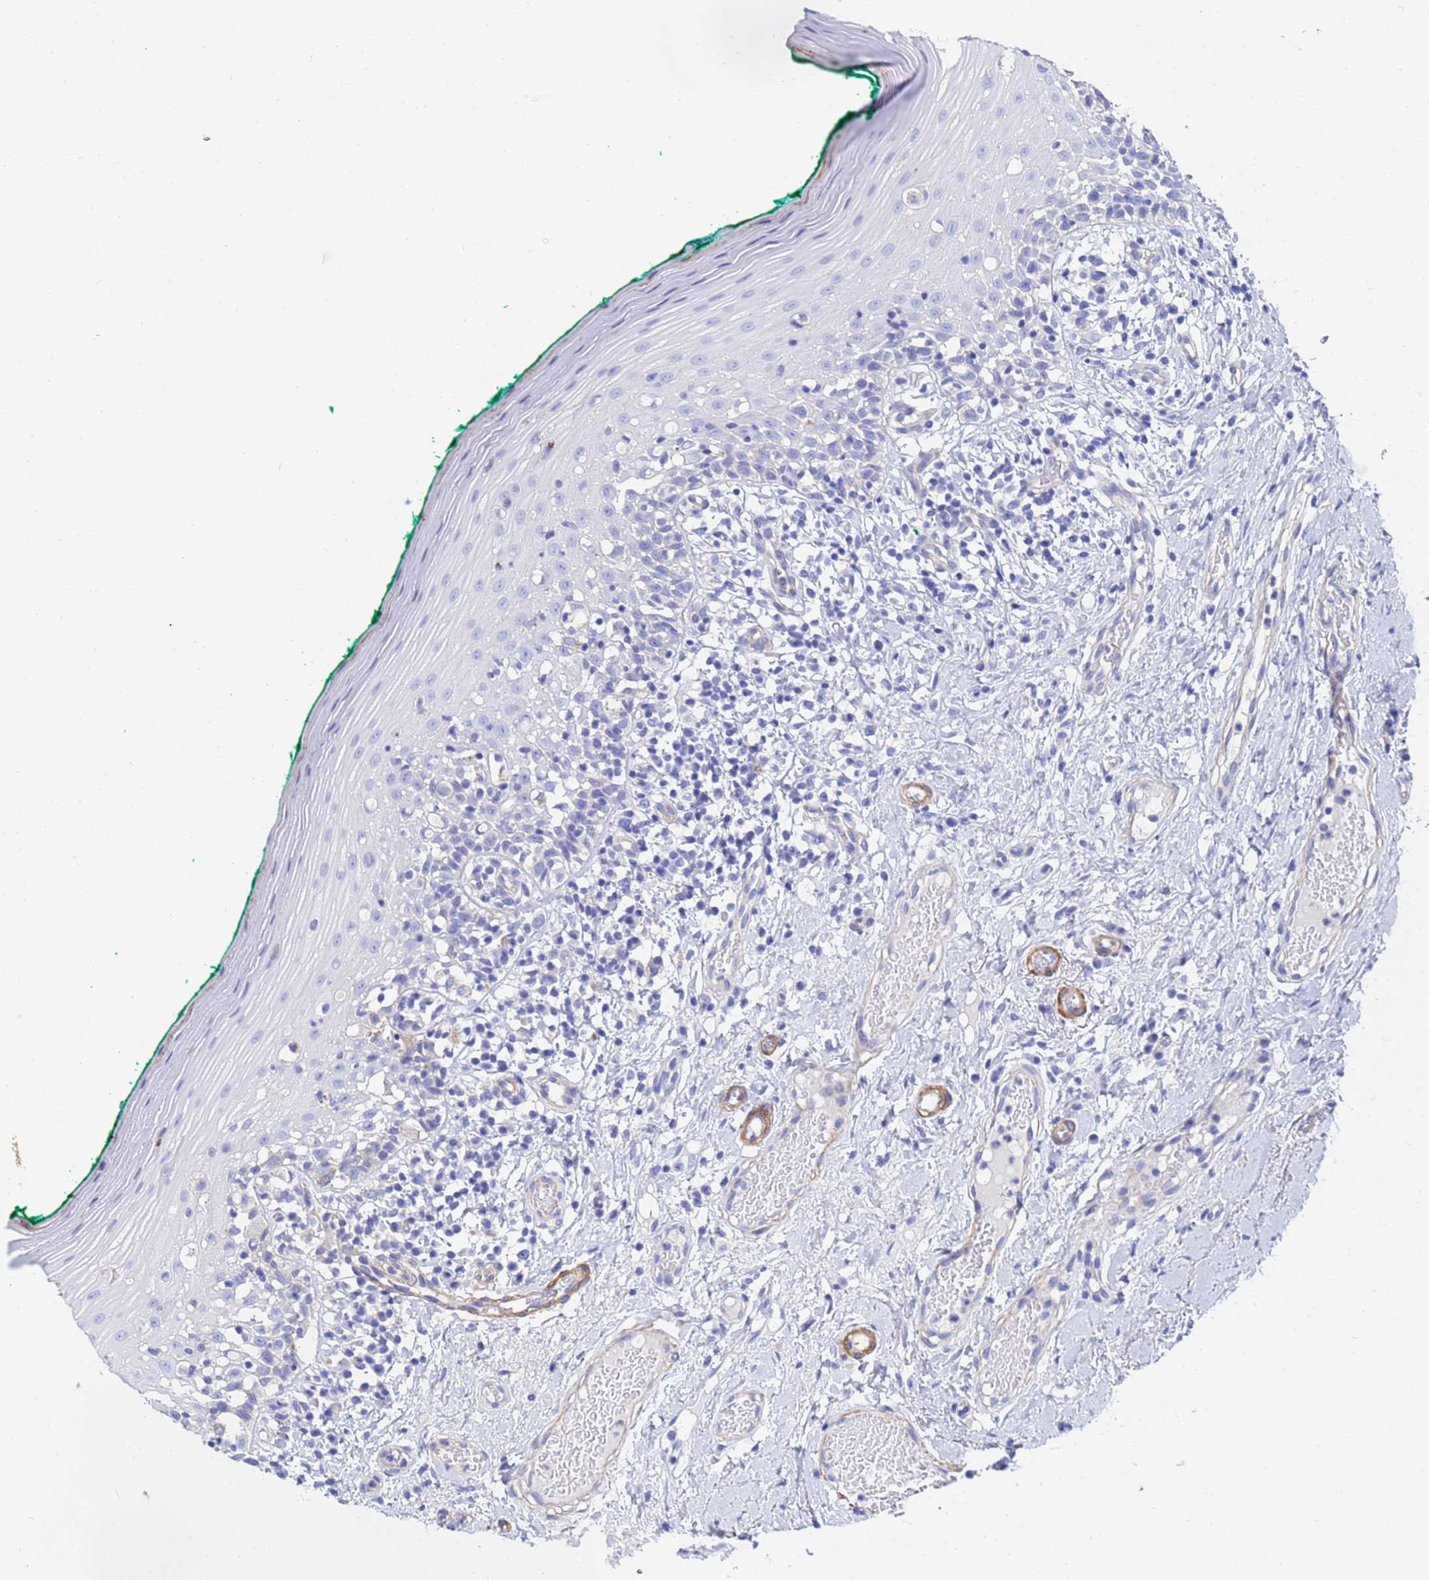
{"staining": {"intensity": "negative", "quantity": "none", "location": "none"}, "tissue": "oral mucosa", "cell_type": "Squamous epithelial cells", "image_type": "normal", "snomed": [{"axis": "morphology", "description": "Normal tissue, NOS"}, {"axis": "topography", "description": "Oral tissue"}], "caption": "Immunohistochemistry of benign human oral mucosa shows no positivity in squamous epithelial cells. (Immunohistochemistry (ihc), brightfield microscopy, high magnification).", "gene": "CST1", "patient": {"sex": "female", "age": 83}}